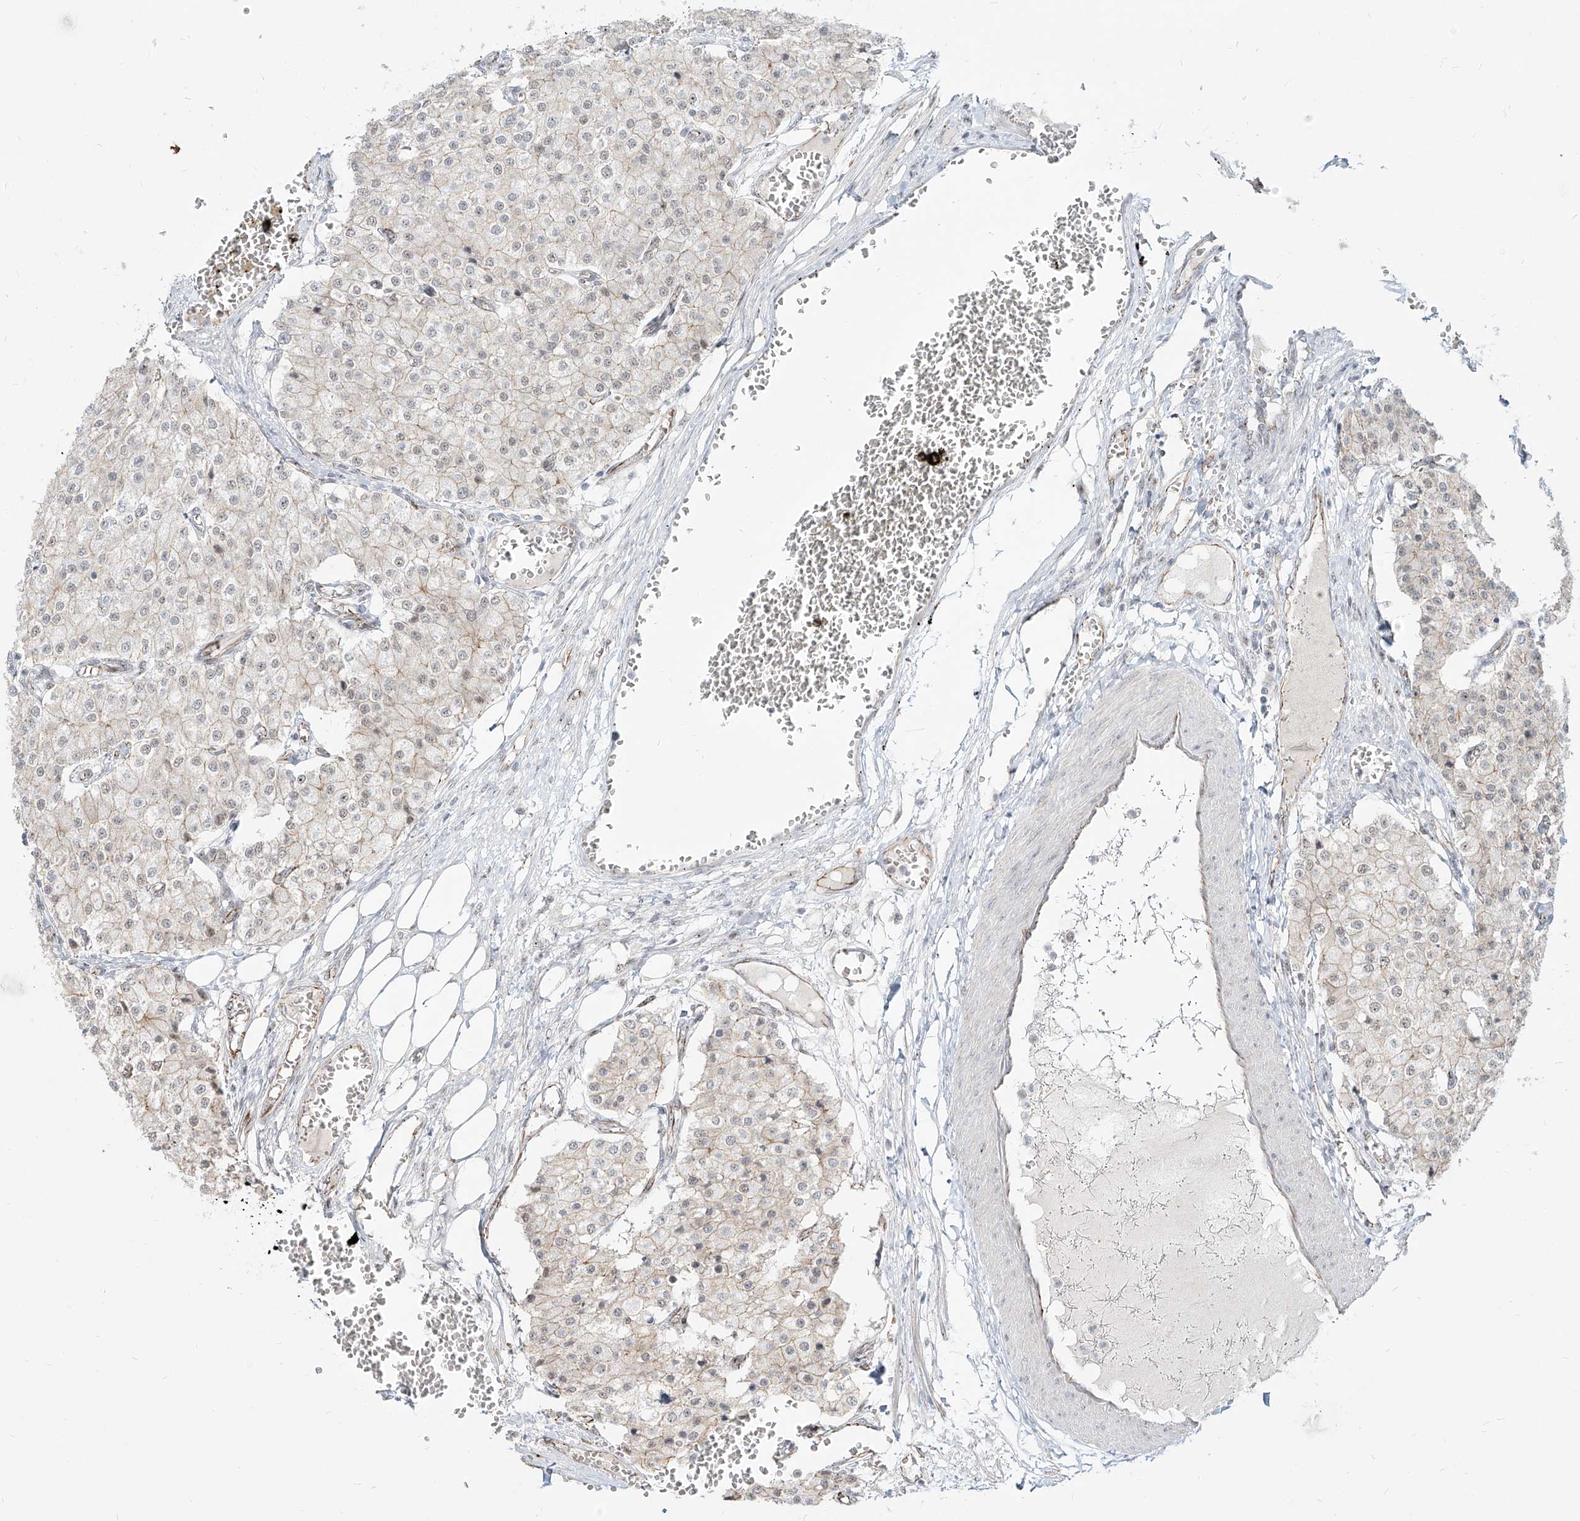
{"staining": {"intensity": "negative", "quantity": "none", "location": "none"}, "tissue": "carcinoid", "cell_type": "Tumor cells", "image_type": "cancer", "snomed": [{"axis": "morphology", "description": "Carcinoid, malignant, NOS"}, {"axis": "topography", "description": "Colon"}], "caption": "An image of human carcinoid (malignant) is negative for staining in tumor cells.", "gene": "ZNF710", "patient": {"sex": "female", "age": 52}}